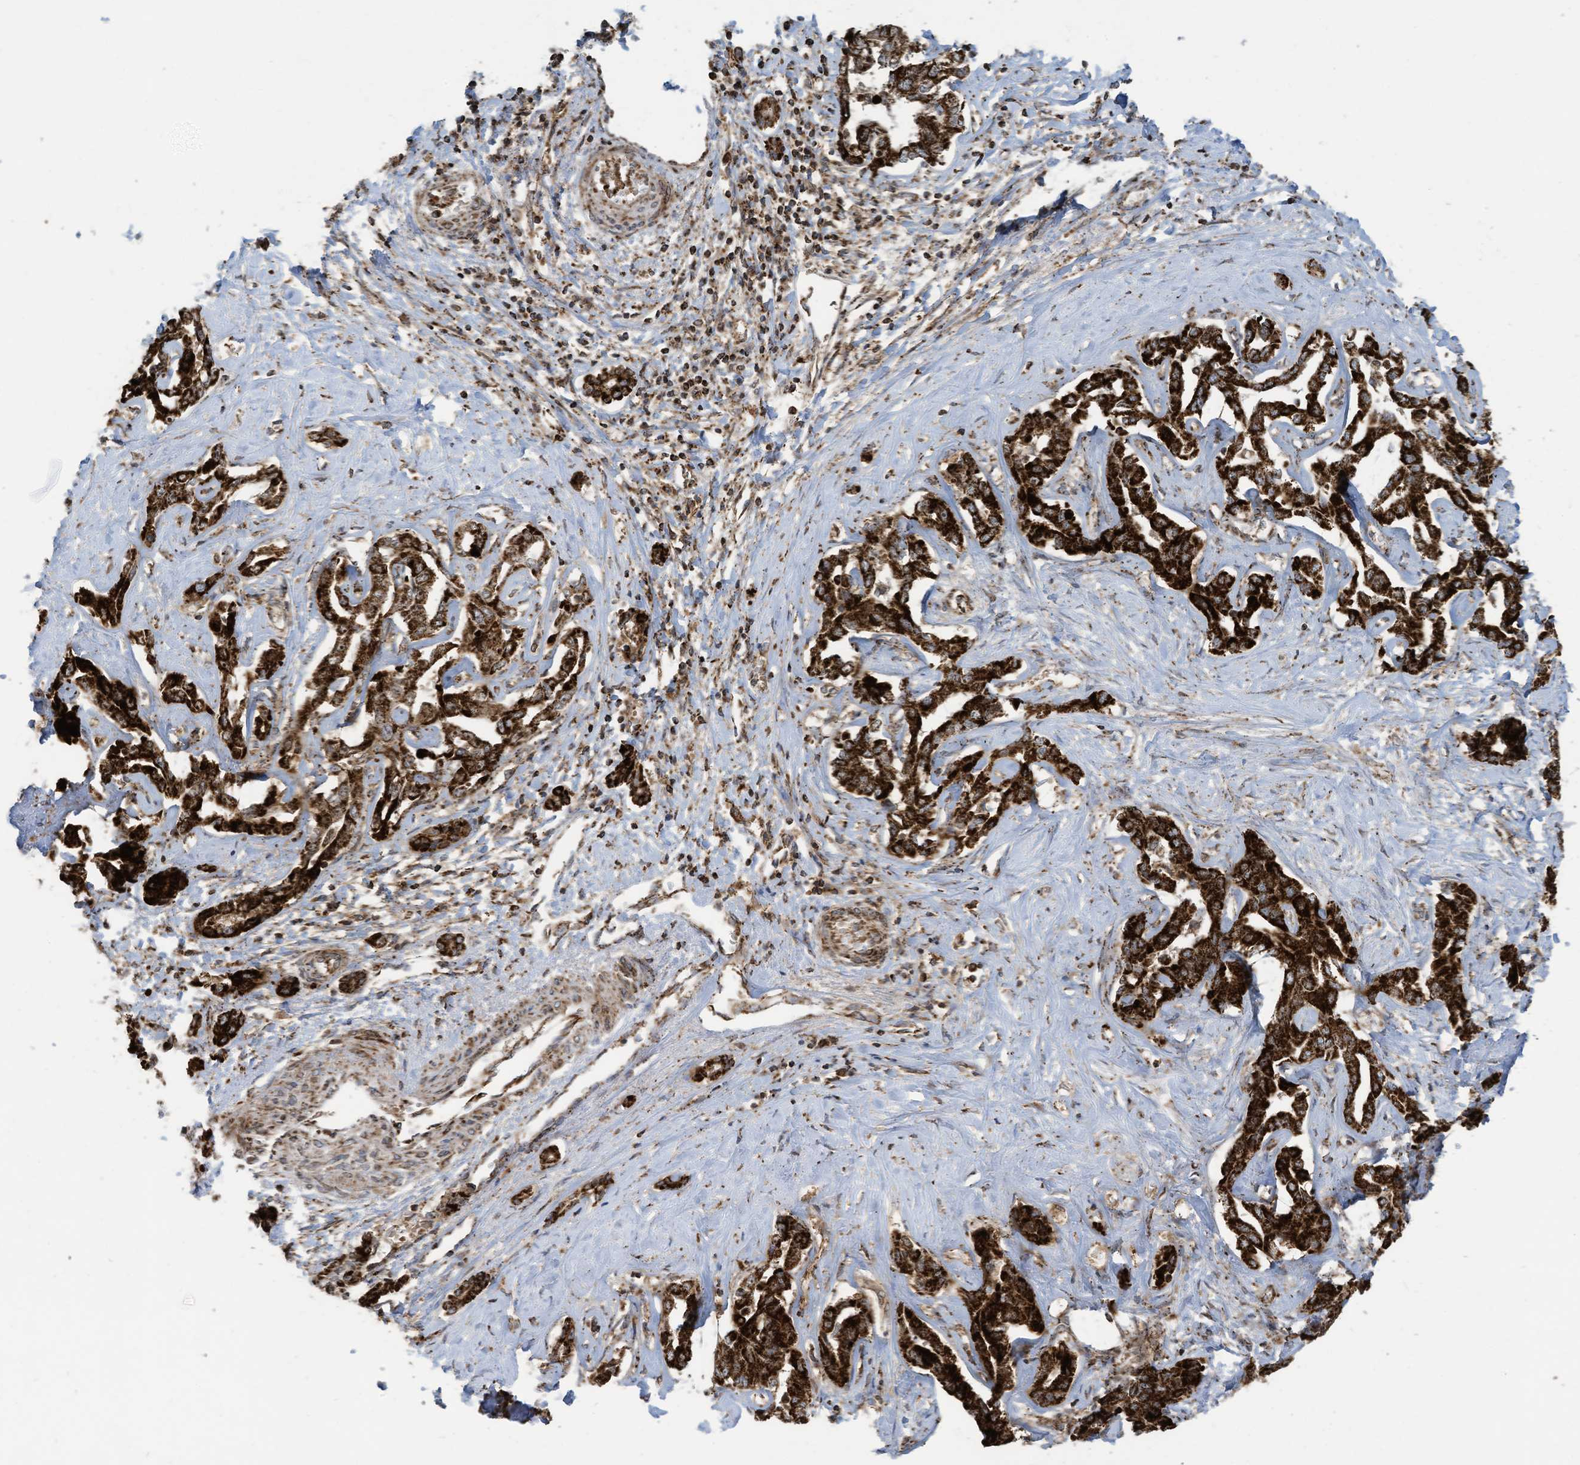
{"staining": {"intensity": "strong", "quantity": ">75%", "location": "cytoplasmic/membranous"}, "tissue": "liver cancer", "cell_type": "Tumor cells", "image_type": "cancer", "snomed": [{"axis": "morphology", "description": "Cholangiocarcinoma"}, {"axis": "topography", "description": "Liver"}], "caption": "Liver cholangiocarcinoma stained for a protein shows strong cytoplasmic/membranous positivity in tumor cells.", "gene": "COX10", "patient": {"sex": "male", "age": 59}}